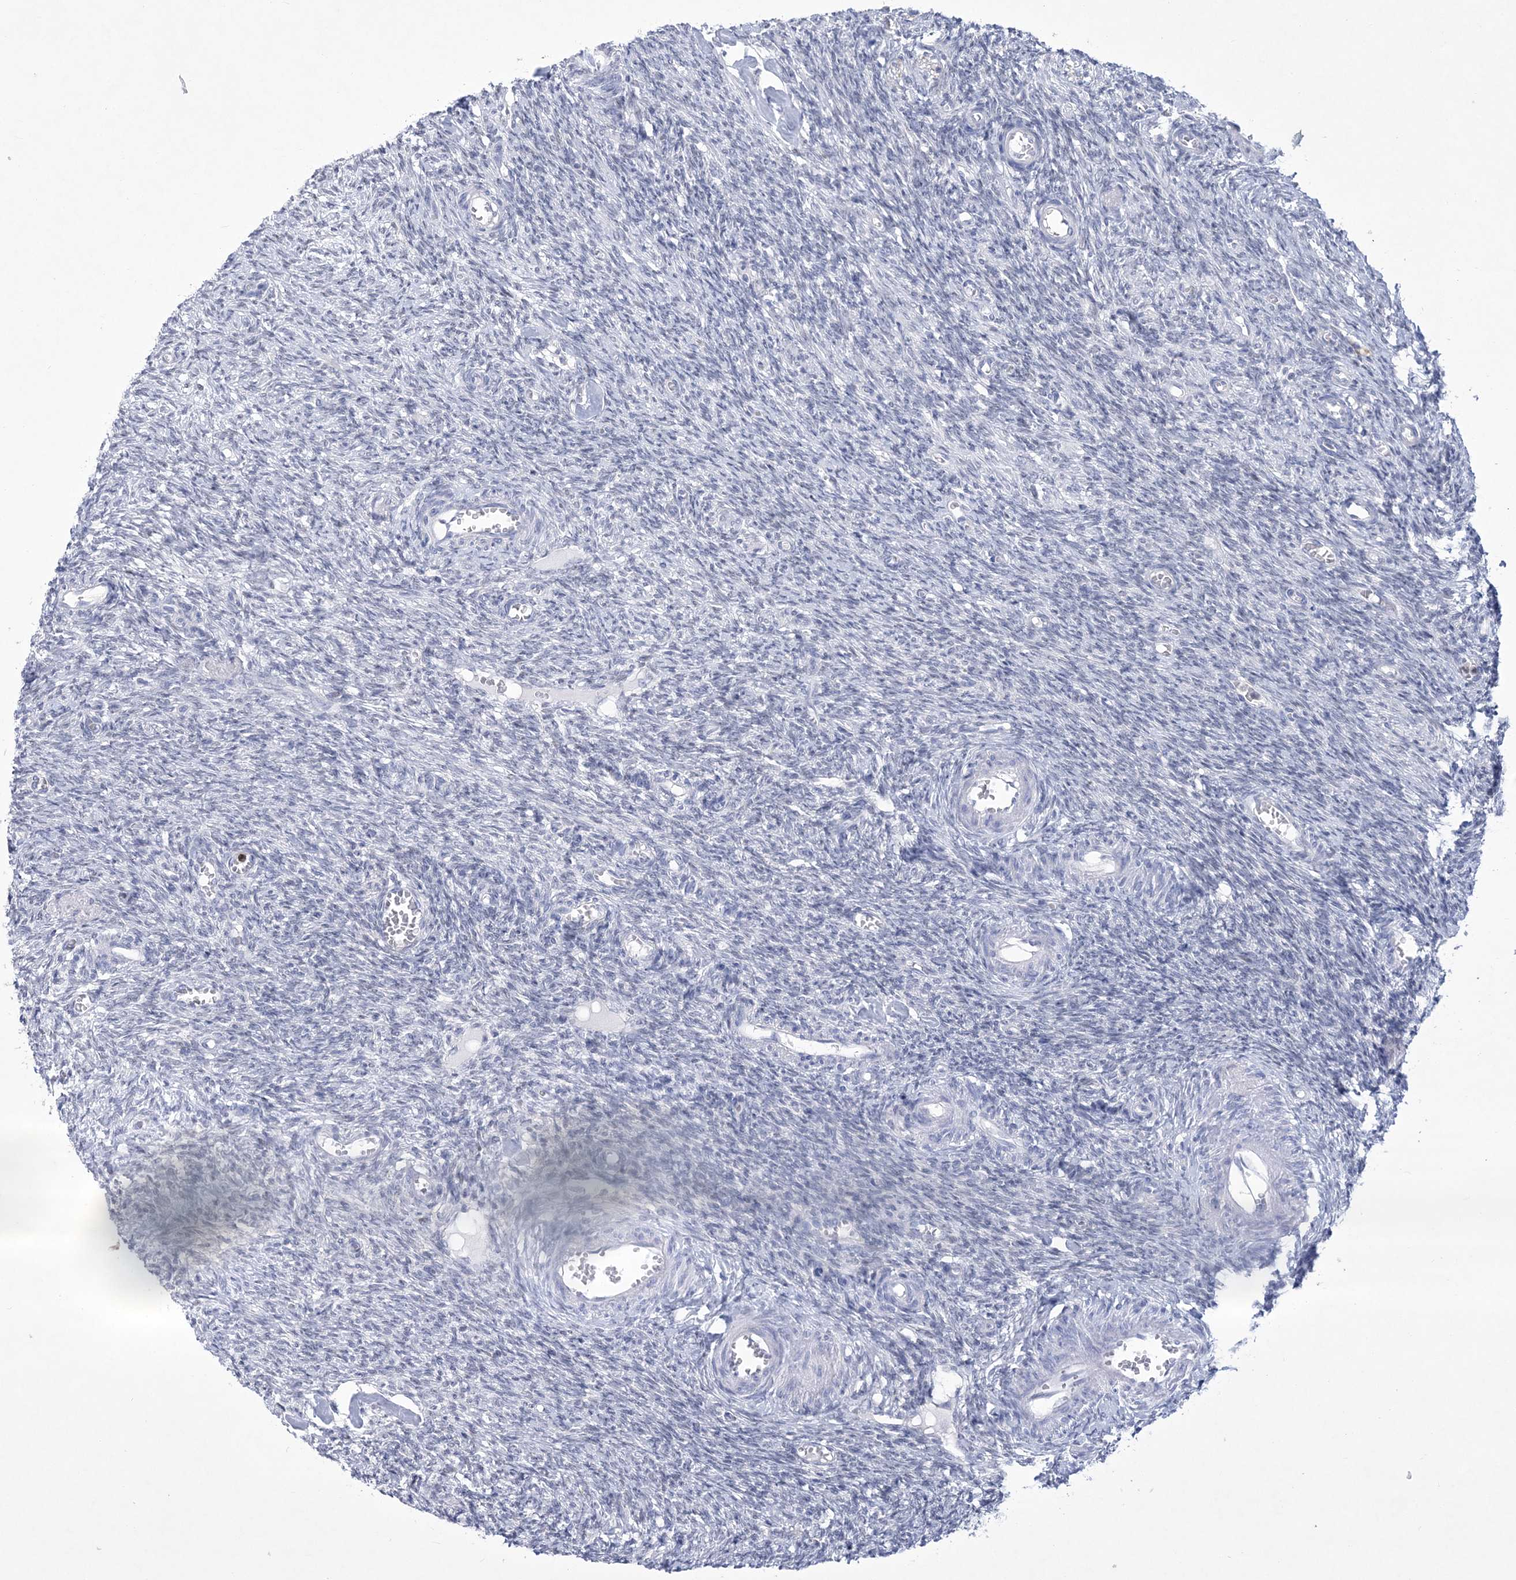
{"staining": {"intensity": "negative", "quantity": "none", "location": "none"}, "tissue": "ovary", "cell_type": "Ovarian stroma cells", "image_type": "normal", "snomed": [{"axis": "morphology", "description": "Normal tissue, NOS"}, {"axis": "topography", "description": "Ovary"}], "caption": "This photomicrograph is of benign ovary stained with immunohistochemistry to label a protein in brown with the nuclei are counter-stained blue. There is no expression in ovarian stroma cells.", "gene": "WDR27", "patient": {"sex": "female", "age": 27}}